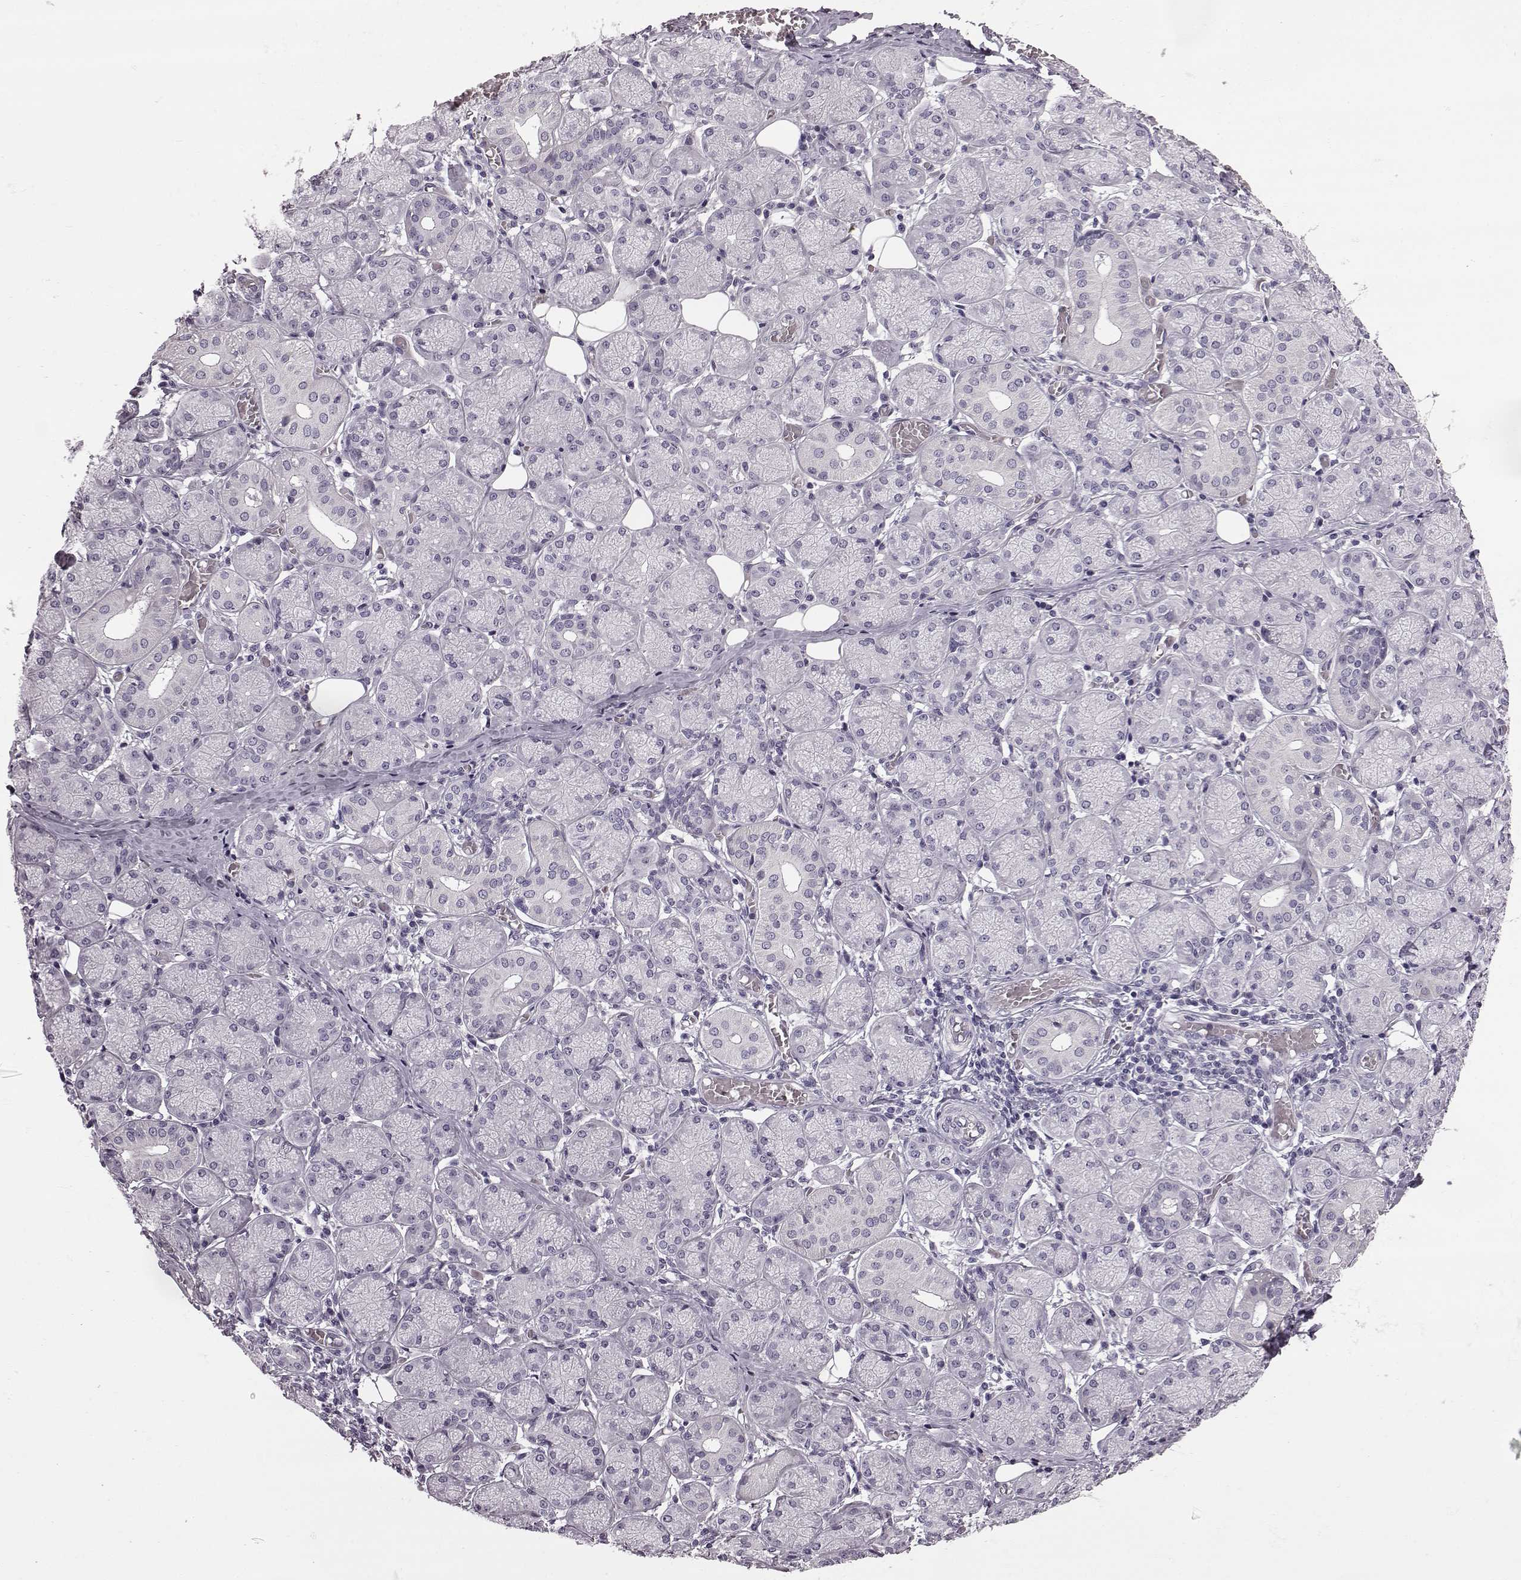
{"staining": {"intensity": "negative", "quantity": "none", "location": "none"}, "tissue": "salivary gland", "cell_type": "Glandular cells", "image_type": "normal", "snomed": [{"axis": "morphology", "description": "Normal tissue, NOS"}, {"axis": "topography", "description": "Salivary gland"}, {"axis": "topography", "description": "Peripheral nerve tissue"}], "caption": "This is a image of IHC staining of benign salivary gland, which shows no expression in glandular cells.", "gene": "ODAD4", "patient": {"sex": "female", "age": 24}}